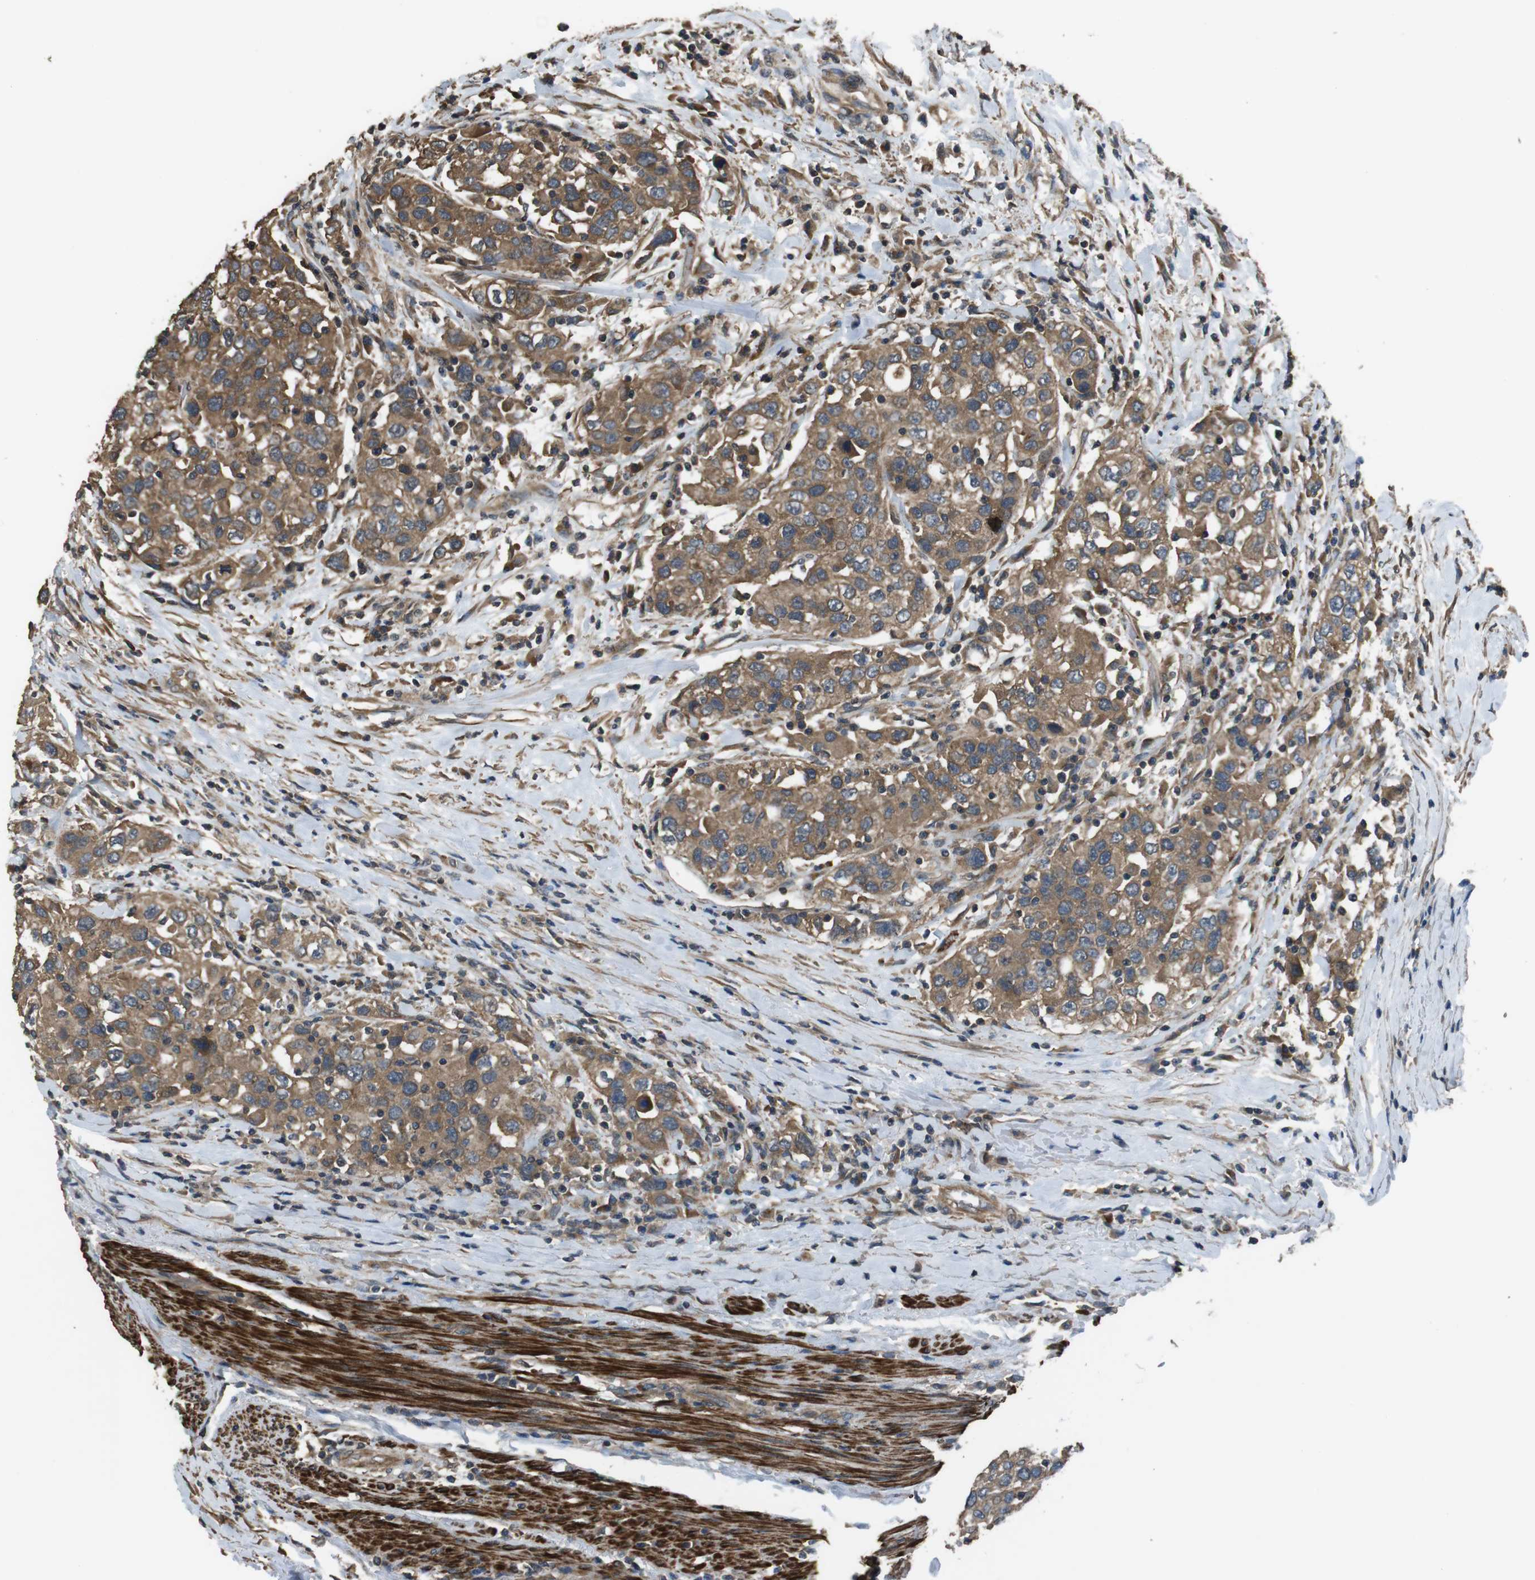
{"staining": {"intensity": "moderate", "quantity": ">75%", "location": "cytoplasmic/membranous"}, "tissue": "urothelial cancer", "cell_type": "Tumor cells", "image_type": "cancer", "snomed": [{"axis": "morphology", "description": "Urothelial carcinoma, High grade"}, {"axis": "topography", "description": "Urinary bladder"}], "caption": "Moderate cytoplasmic/membranous protein expression is identified in approximately >75% of tumor cells in urothelial carcinoma (high-grade).", "gene": "FUT2", "patient": {"sex": "female", "age": 80}}